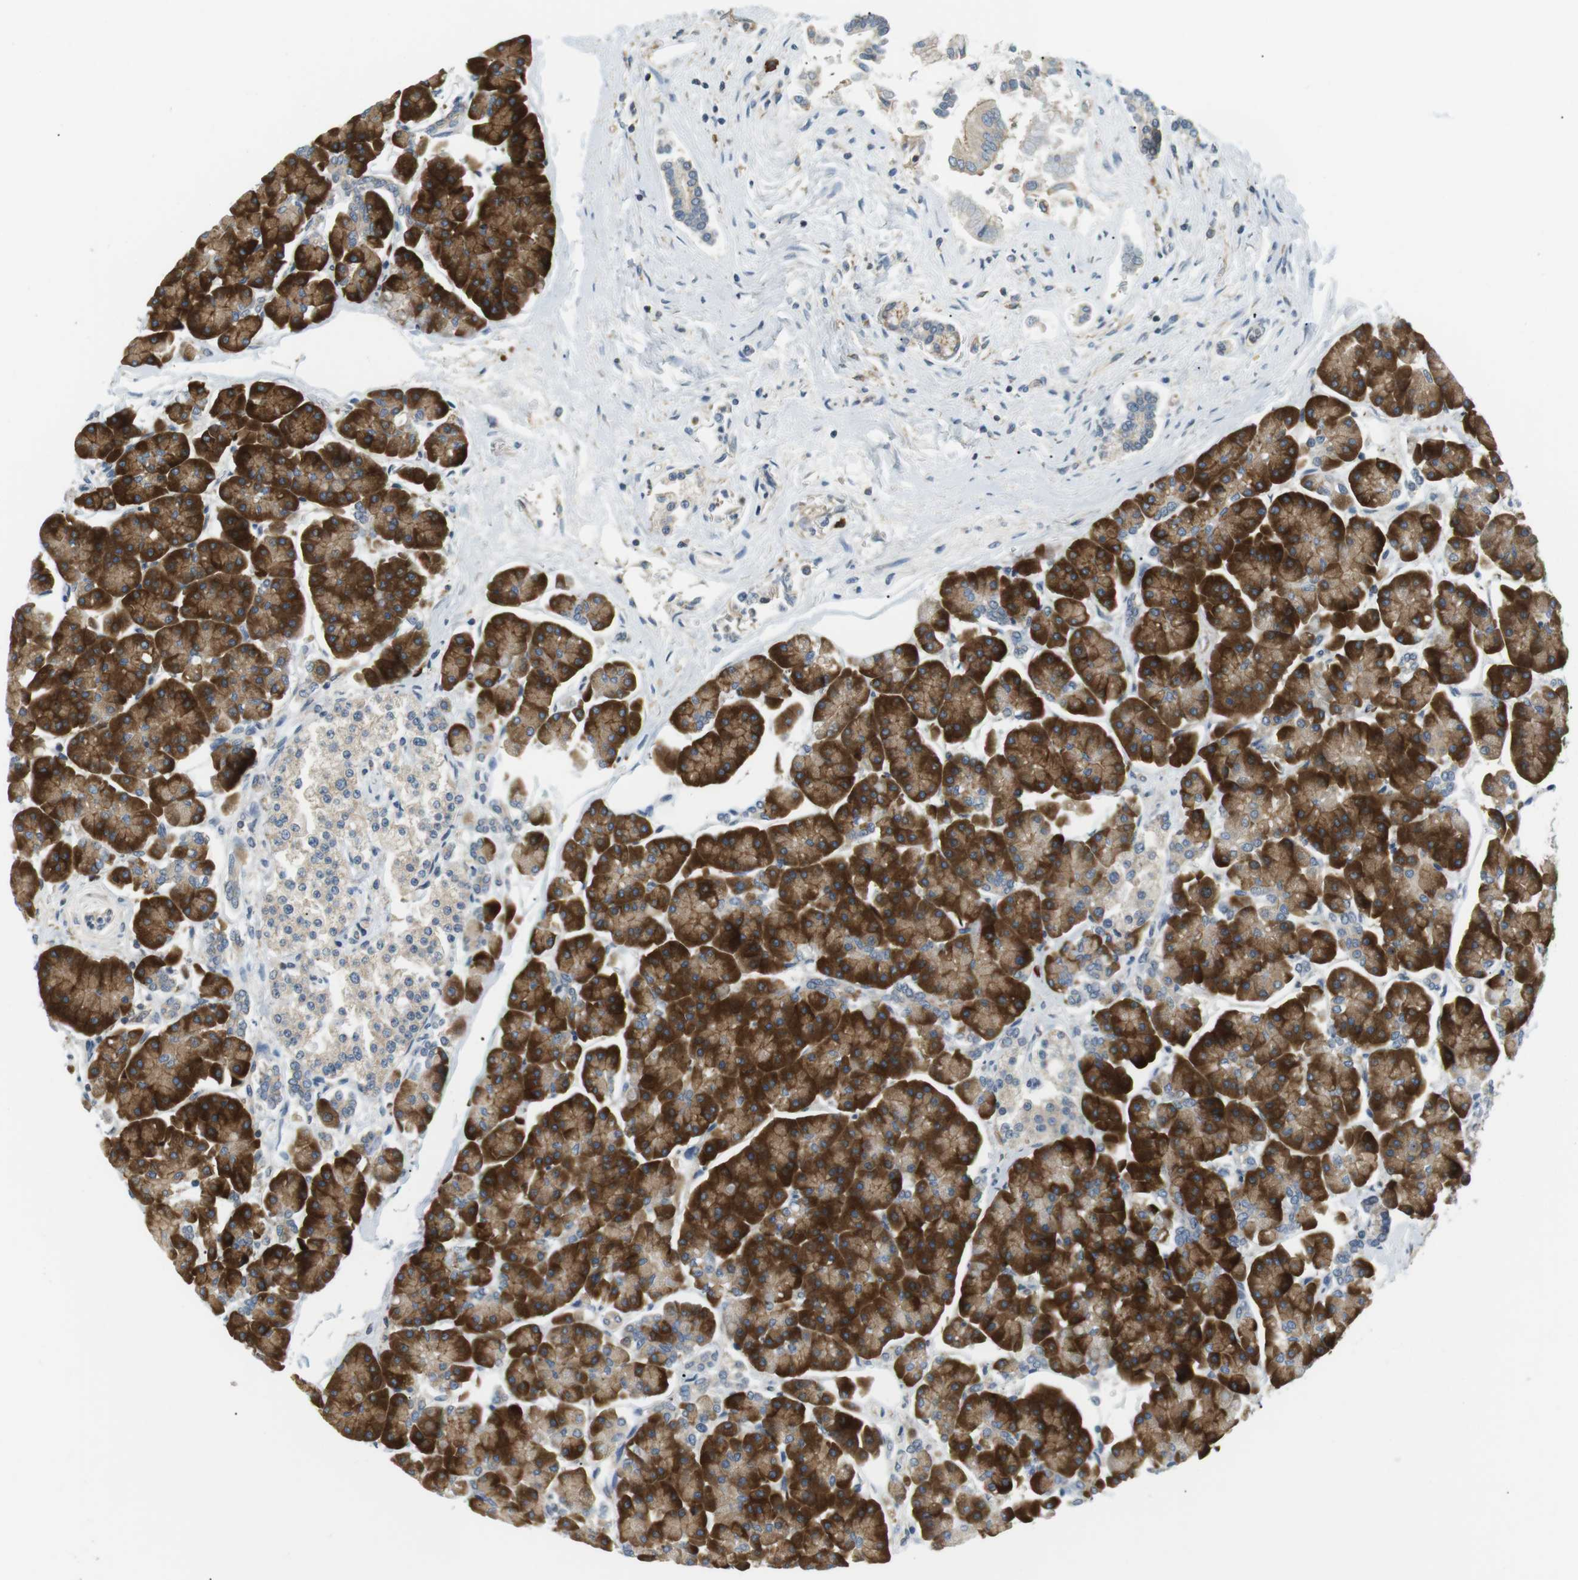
{"staining": {"intensity": "strong", "quantity": ">75%", "location": "cytoplasmic/membranous"}, "tissue": "pancreas", "cell_type": "Exocrine glandular cells", "image_type": "normal", "snomed": [{"axis": "morphology", "description": "Normal tissue, NOS"}, {"axis": "topography", "description": "Pancreas"}], "caption": "The immunohistochemical stain highlights strong cytoplasmic/membranous expression in exocrine glandular cells of normal pancreas. The protein is shown in brown color, while the nuclei are stained blue.", "gene": "TMEM200A", "patient": {"sex": "female", "age": 70}}